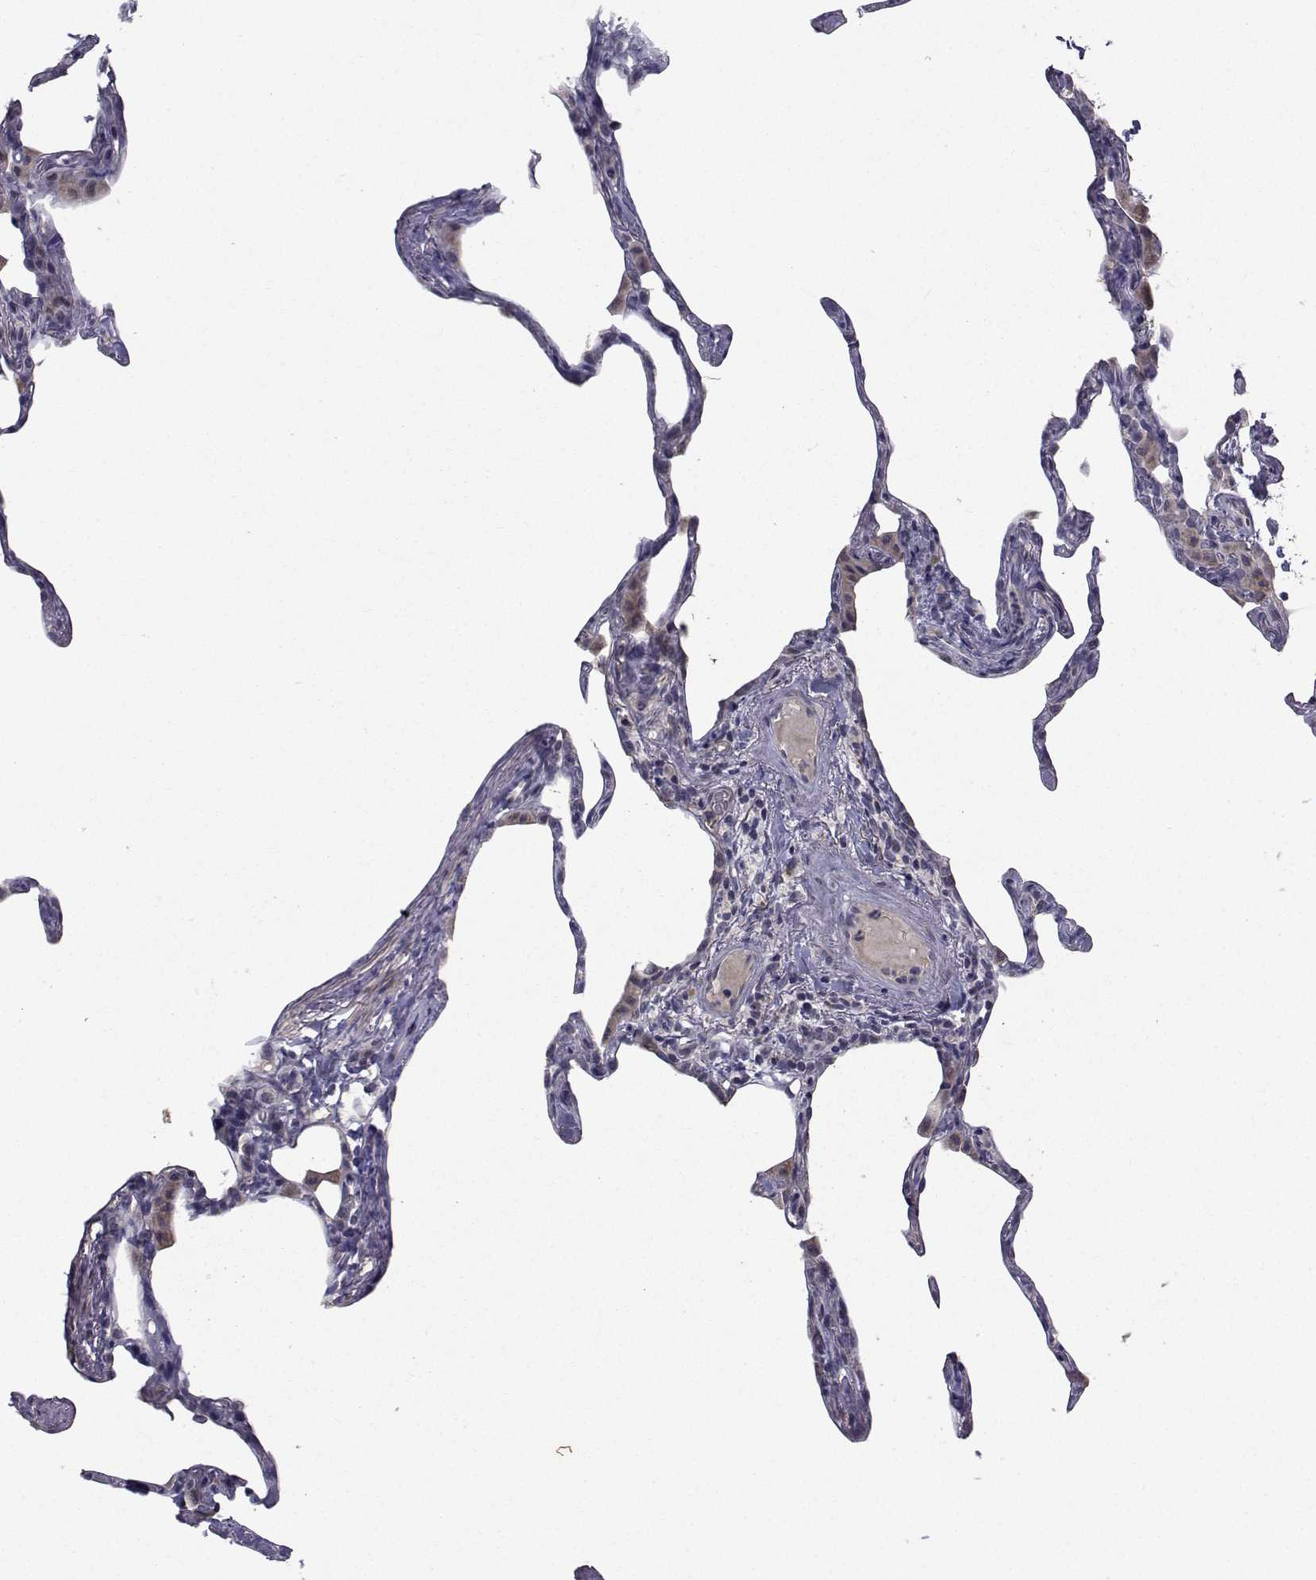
{"staining": {"intensity": "negative", "quantity": "none", "location": "none"}, "tissue": "lung", "cell_type": "Alveolar cells", "image_type": "normal", "snomed": [{"axis": "morphology", "description": "Normal tissue, NOS"}, {"axis": "topography", "description": "Lung"}], "caption": "IHC of normal human lung displays no positivity in alveolar cells.", "gene": "FDXR", "patient": {"sex": "male", "age": 65}}